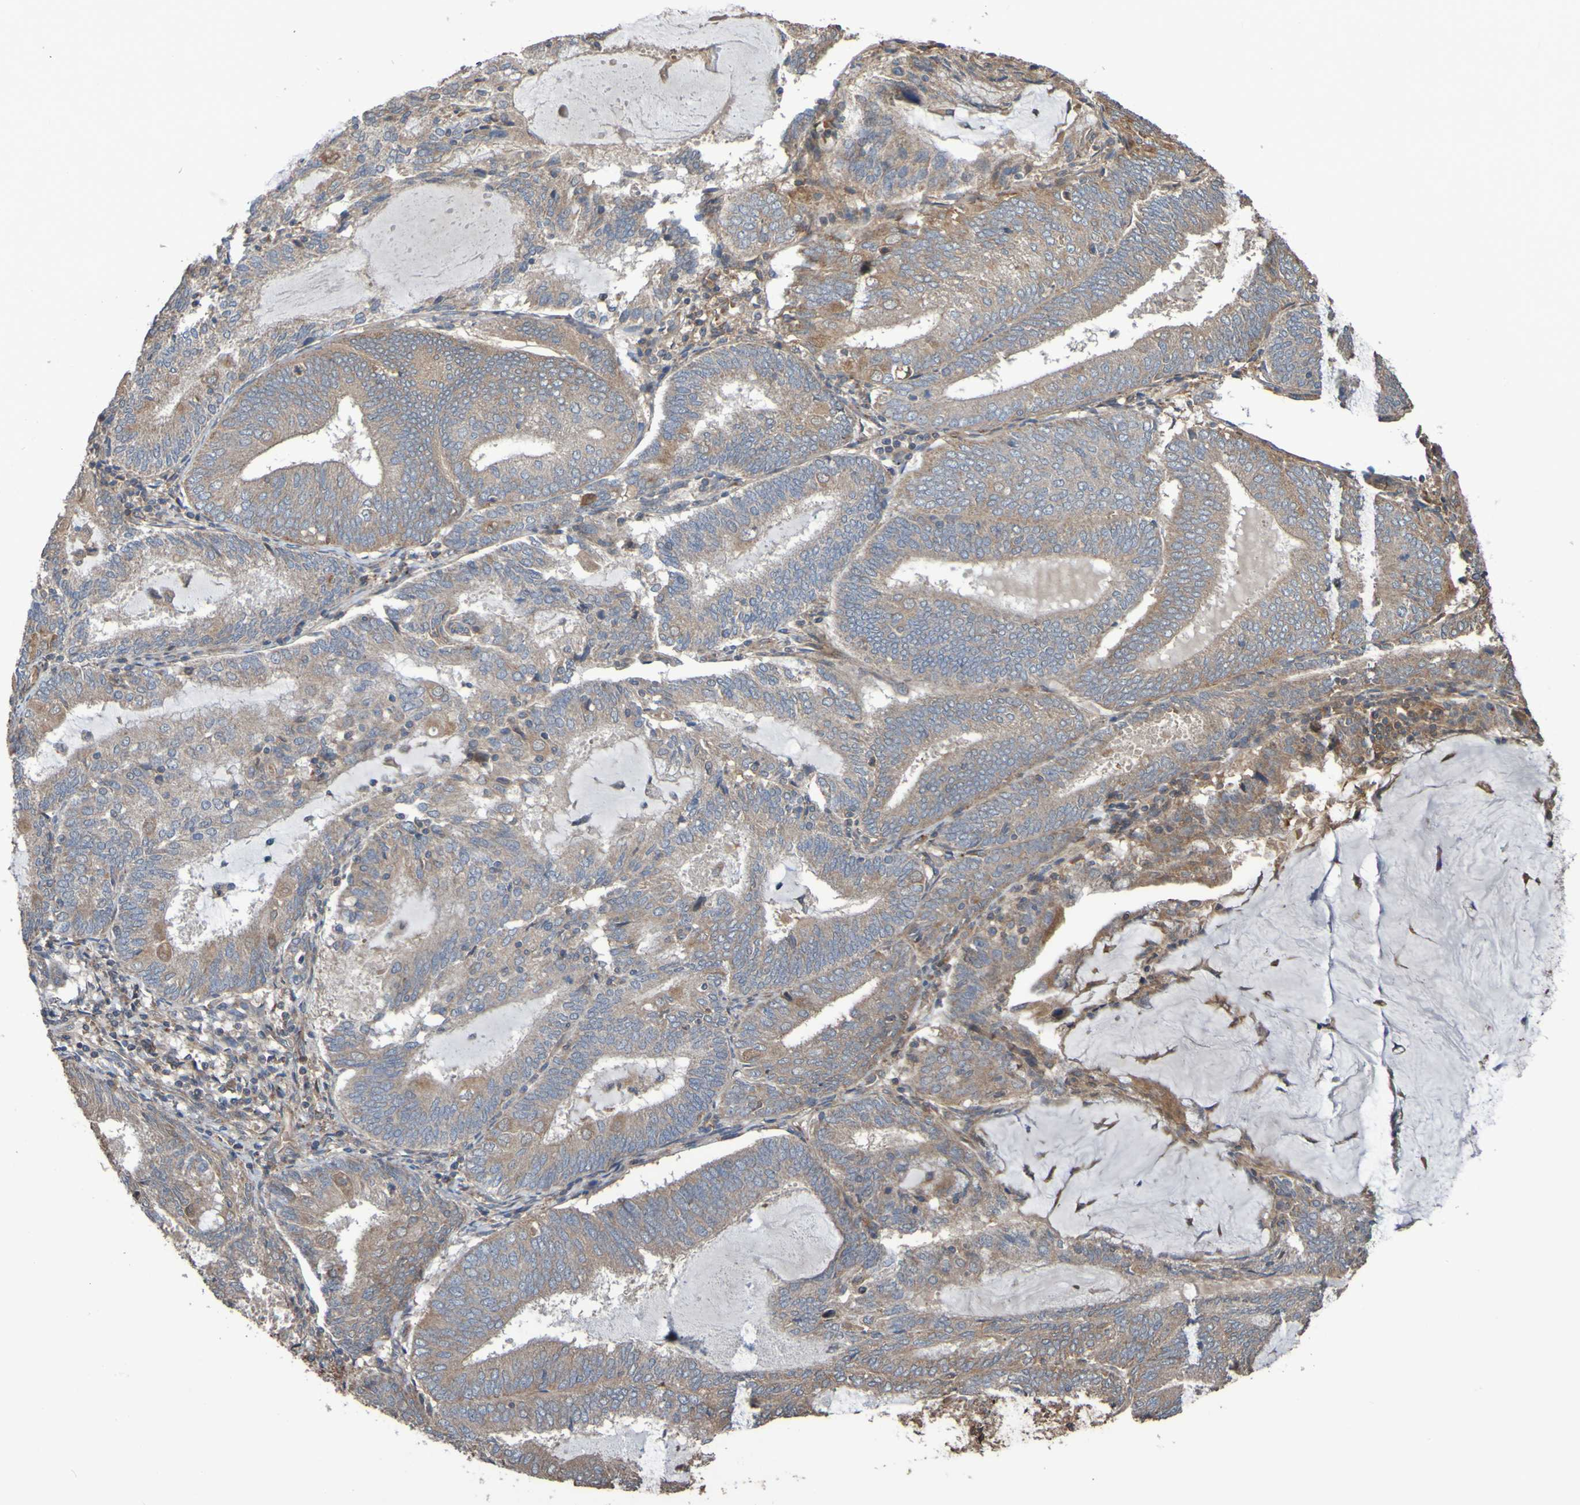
{"staining": {"intensity": "weak", "quantity": ">75%", "location": "cytoplasmic/membranous"}, "tissue": "endometrial cancer", "cell_type": "Tumor cells", "image_type": "cancer", "snomed": [{"axis": "morphology", "description": "Adenocarcinoma, NOS"}, {"axis": "topography", "description": "Endometrium"}], "caption": "A brown stain shows weak cytoplasmic/membranous positivity of a protein in human adenocarcinoma (endometrial) tumor cells.", "gene": "UCN", "patient": {"sex": "female", "age": 81}}